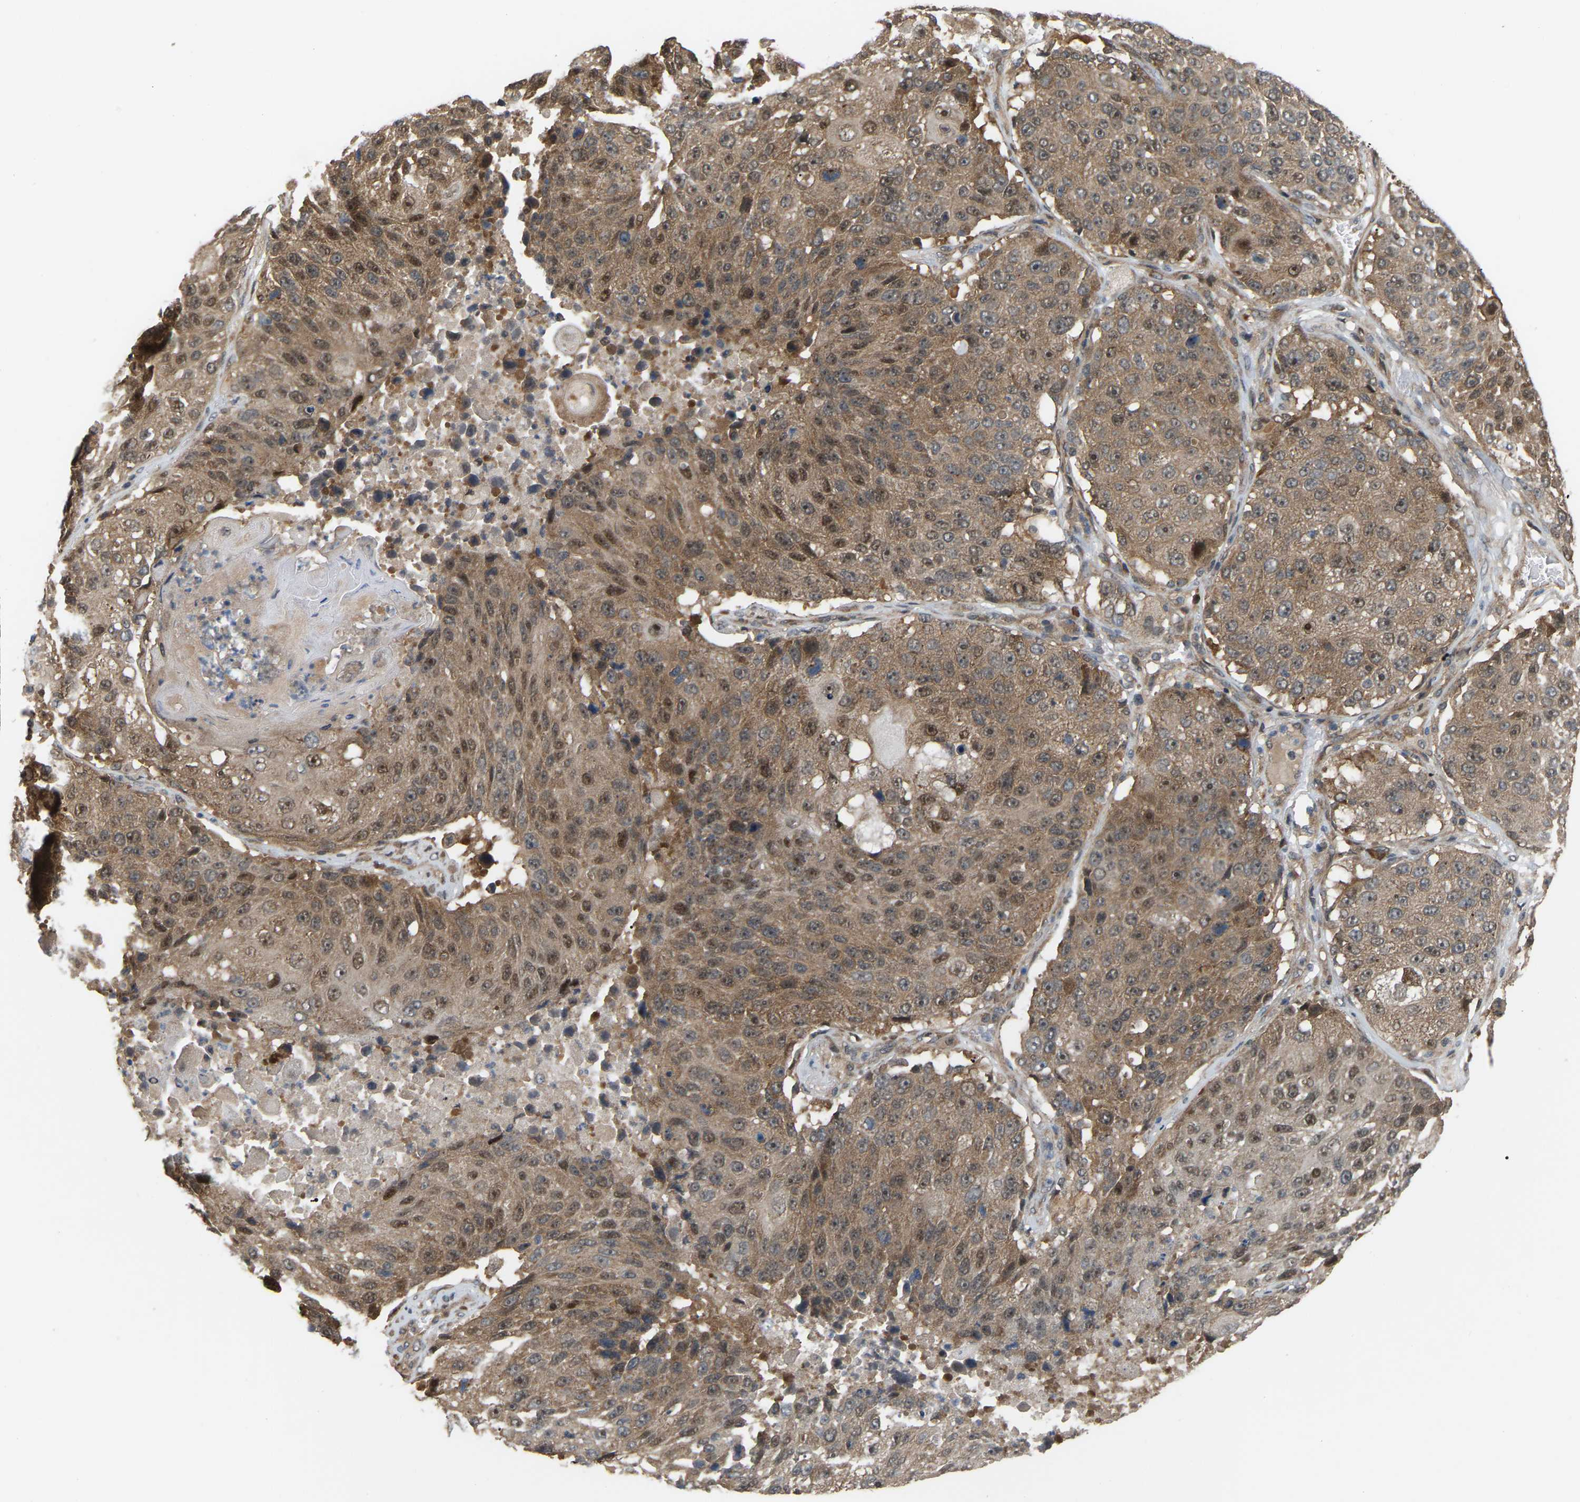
{"staining": {"intensity": "moderate", "quantity": ">75%", "location": "cytoplasmic/membranous"}, "tissue": "lung cancer", "cell_type": "Tumor cells", "image_type": "cancer", "snomed": [{"axis": "morphology", "description": "Squamous cell carcinoma, NOS"}, {"axis": "topography", "description": "Lung"}], "caption": "Immunohistochemistry (IHC) of lung cancer (squamous cell carcinoma) reveals medium levels of moderate cytoplasmic/membranous positivity in about >75% of tumor cells.", "gene": "CROT", "patient": {"sex": "male", "age": 61}}